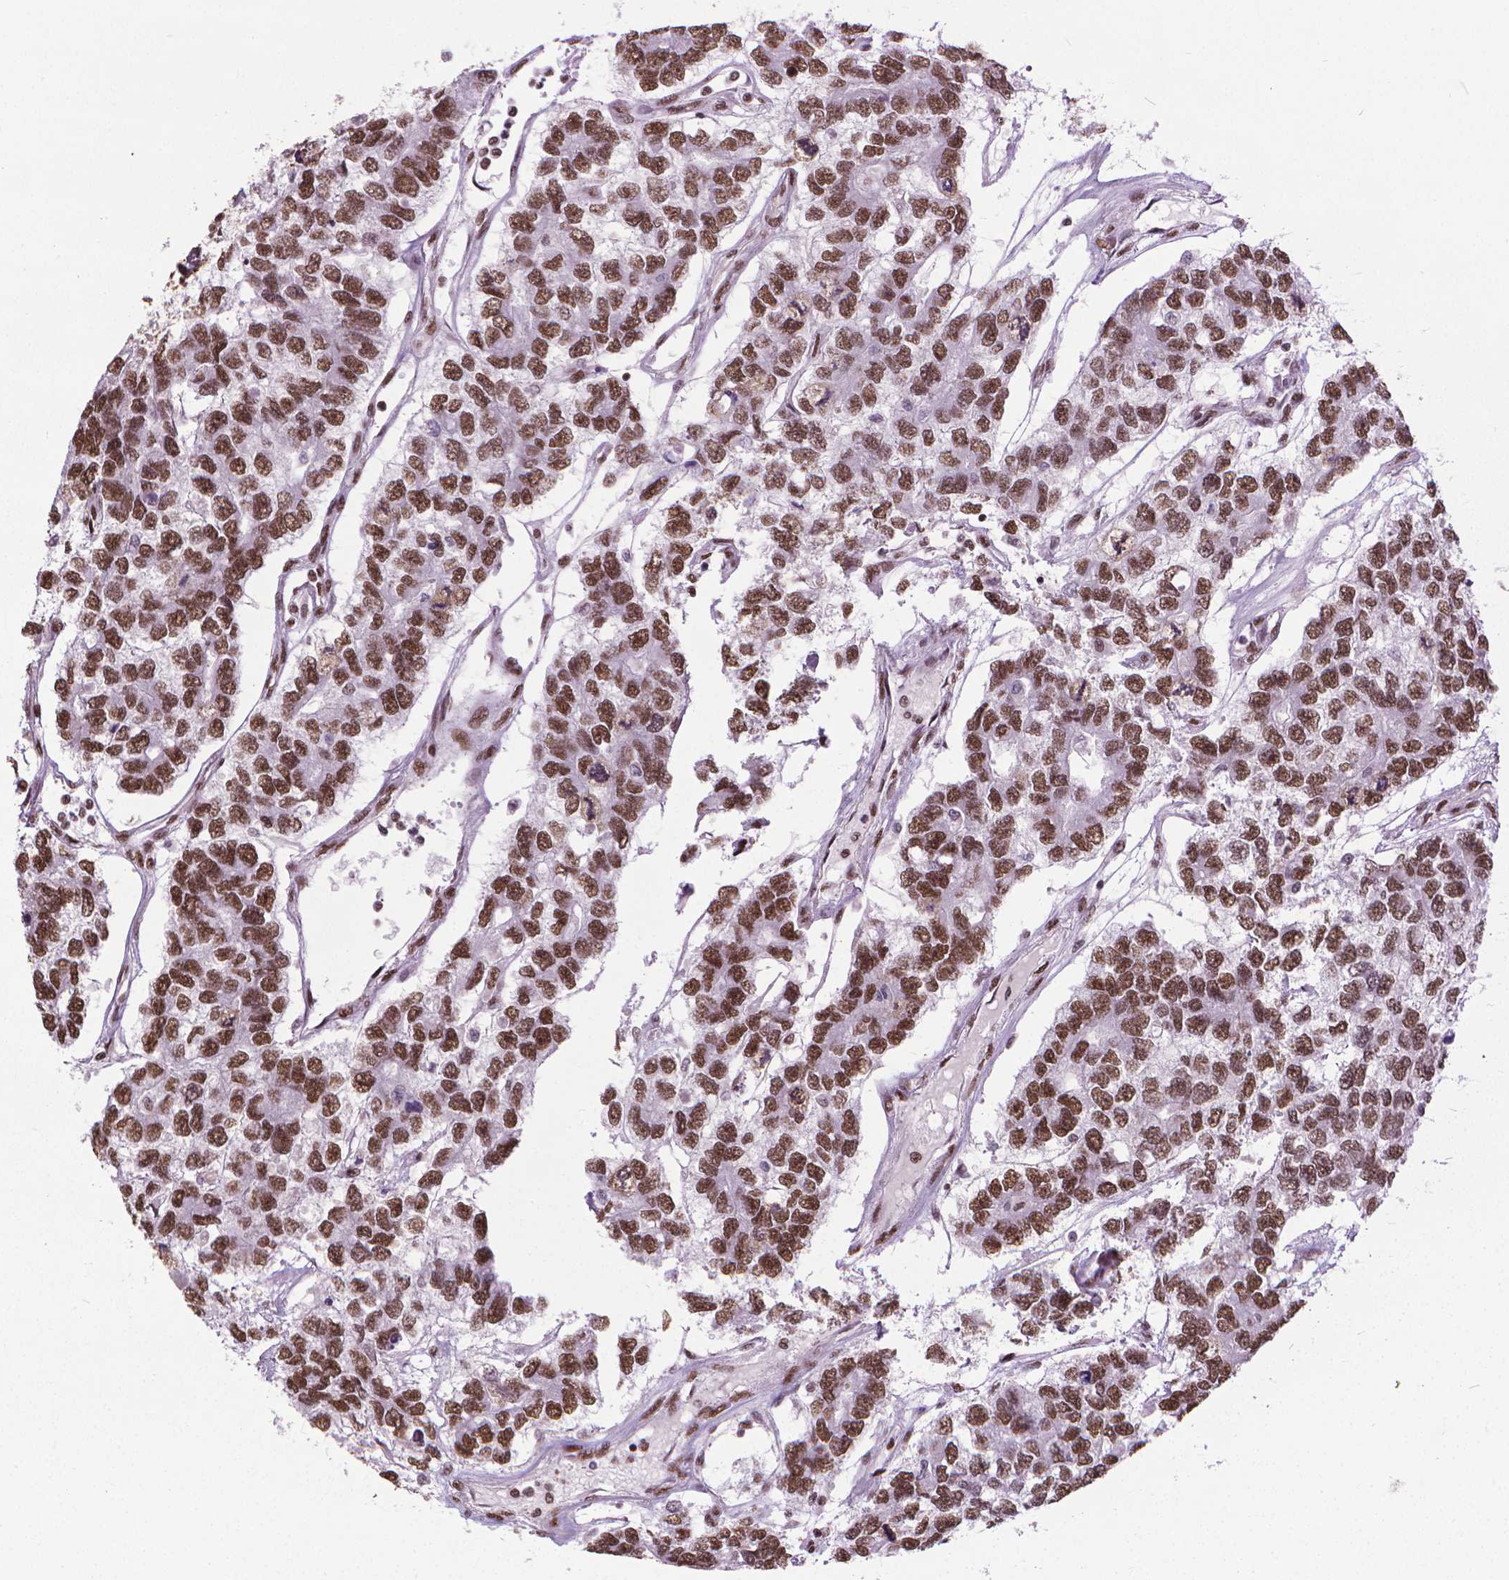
{"staining": {"intensity": "strong", "quantity": ">75%", "location": "nuclear"}, "tissue": "testis cancer", "cell_type": "Tumor cells", "image_type": "cancer", "snomed": [{"axis": "morphology", "description": "Seminoma, NOS"}, {"axis": "topography", "description": "Testis"}], "caption": "Human testis cancer (seminoma) stained with a protein marker displays strong staining in tumor cells.", "gene": "AKAP8", "patient": {"sex": "male", "age": 52}}